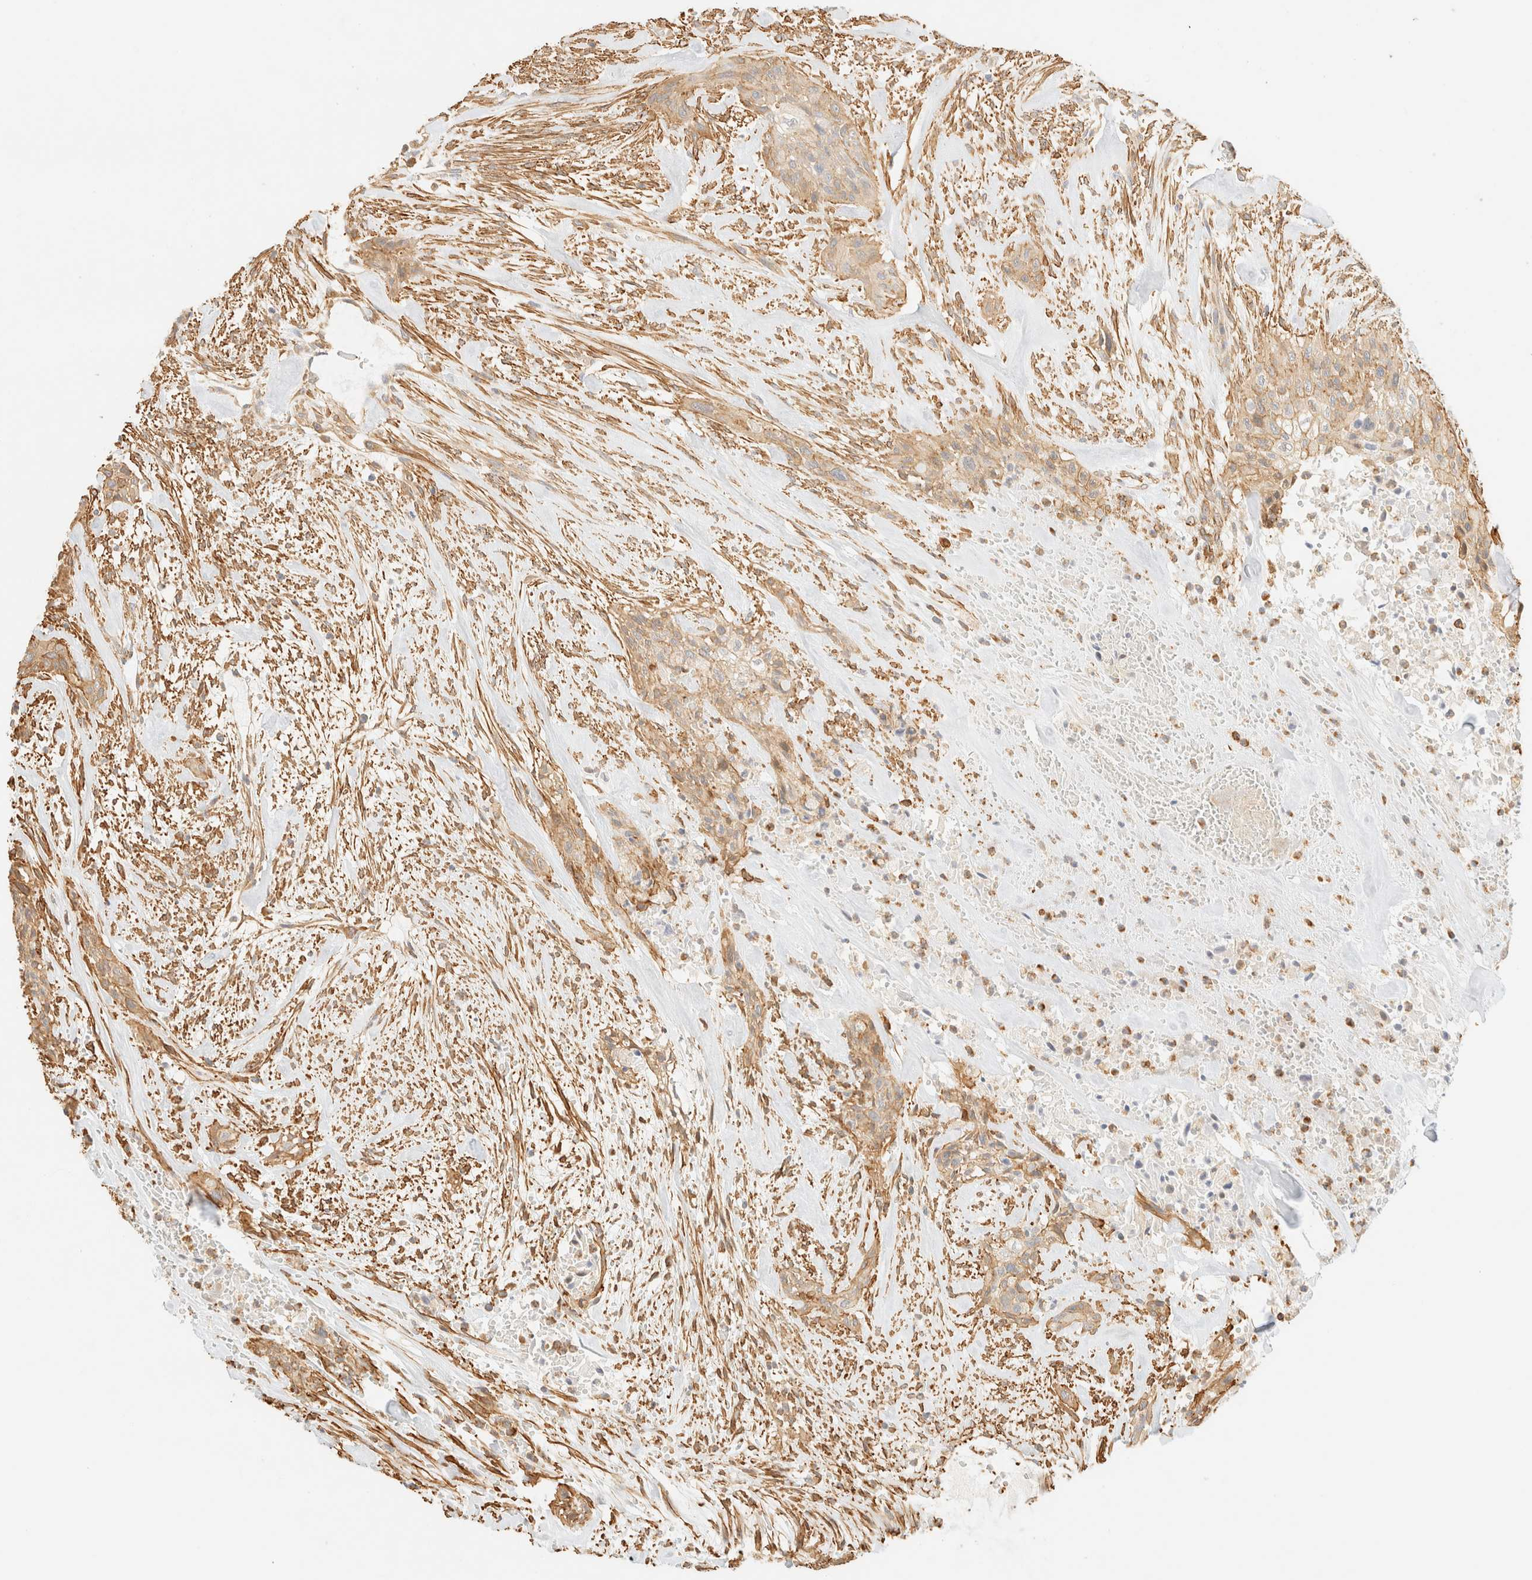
{"staining": {"intensity": "moderate", "quantity": ">75%", "location": "cytoplasmic/membranous"}, "tissue": "urothelial cancer", "cell_type": "Tumor cells", "image_type": "cancer", "snomed": [{"axis": "morphology", "description": "Urothelial carcinoma, High grade"}, {"axis": "topography", "description": "Urinary bladder"}], "caption": "An image of urothelial carcinoma (high-grade) stained for a protein exhibits moderate cytoplasmic/membranous brown staining in tumor cells. Ihc stains the protein of interest in brown and the nuclei are stained blue.", "gene": "OTOP2", "patient": {"sex": "male", "age": 35}}